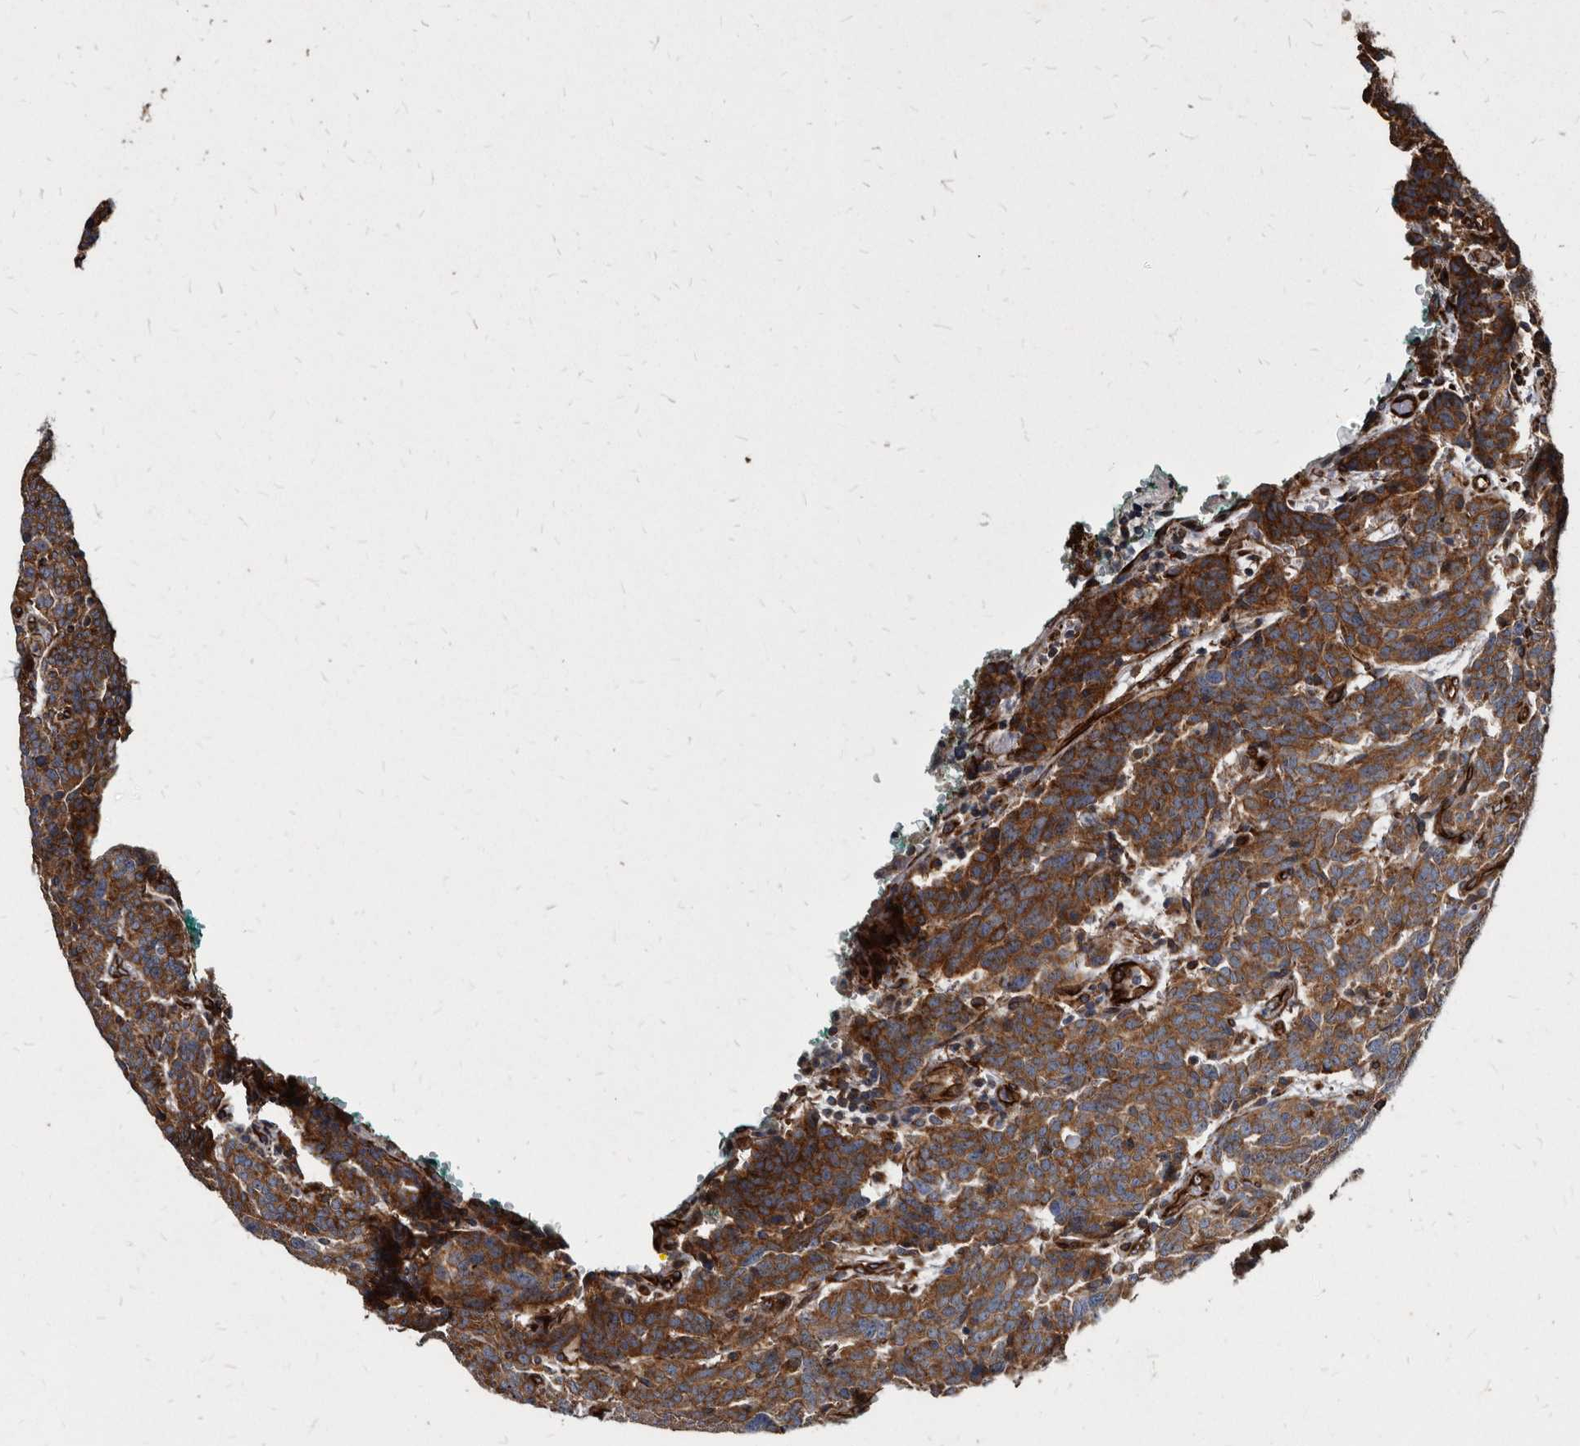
{"staining": {"intensity": "moderate", "quantity": ">75%", "location": "cytoplasmic/membranous"}, "tissue": "carcinoid", "cell_type": "Tumor cells", "image_type": "cancer", "snomed": [{"axis": "morphology", "description": "Carcinoid, malignant, NOS"}, {"axis": "topography", "description": "Lung"}], "caption": "Immunohistochemistry (IHC) staining of carcinoid, which shows medium levels of moderate cytoplasmic/membranous expression in approximately >75% of tumor cells indicating moderate cytoplasmic/membranous protein staining. The staining was performed using DAB (3,3'-diaminobenzidine) (brown) for protein detection and nuclei were counterstained in hematoxylin (blue).", "gene": "KCTD20", "patient": {"sex": "female", "age": 46}}